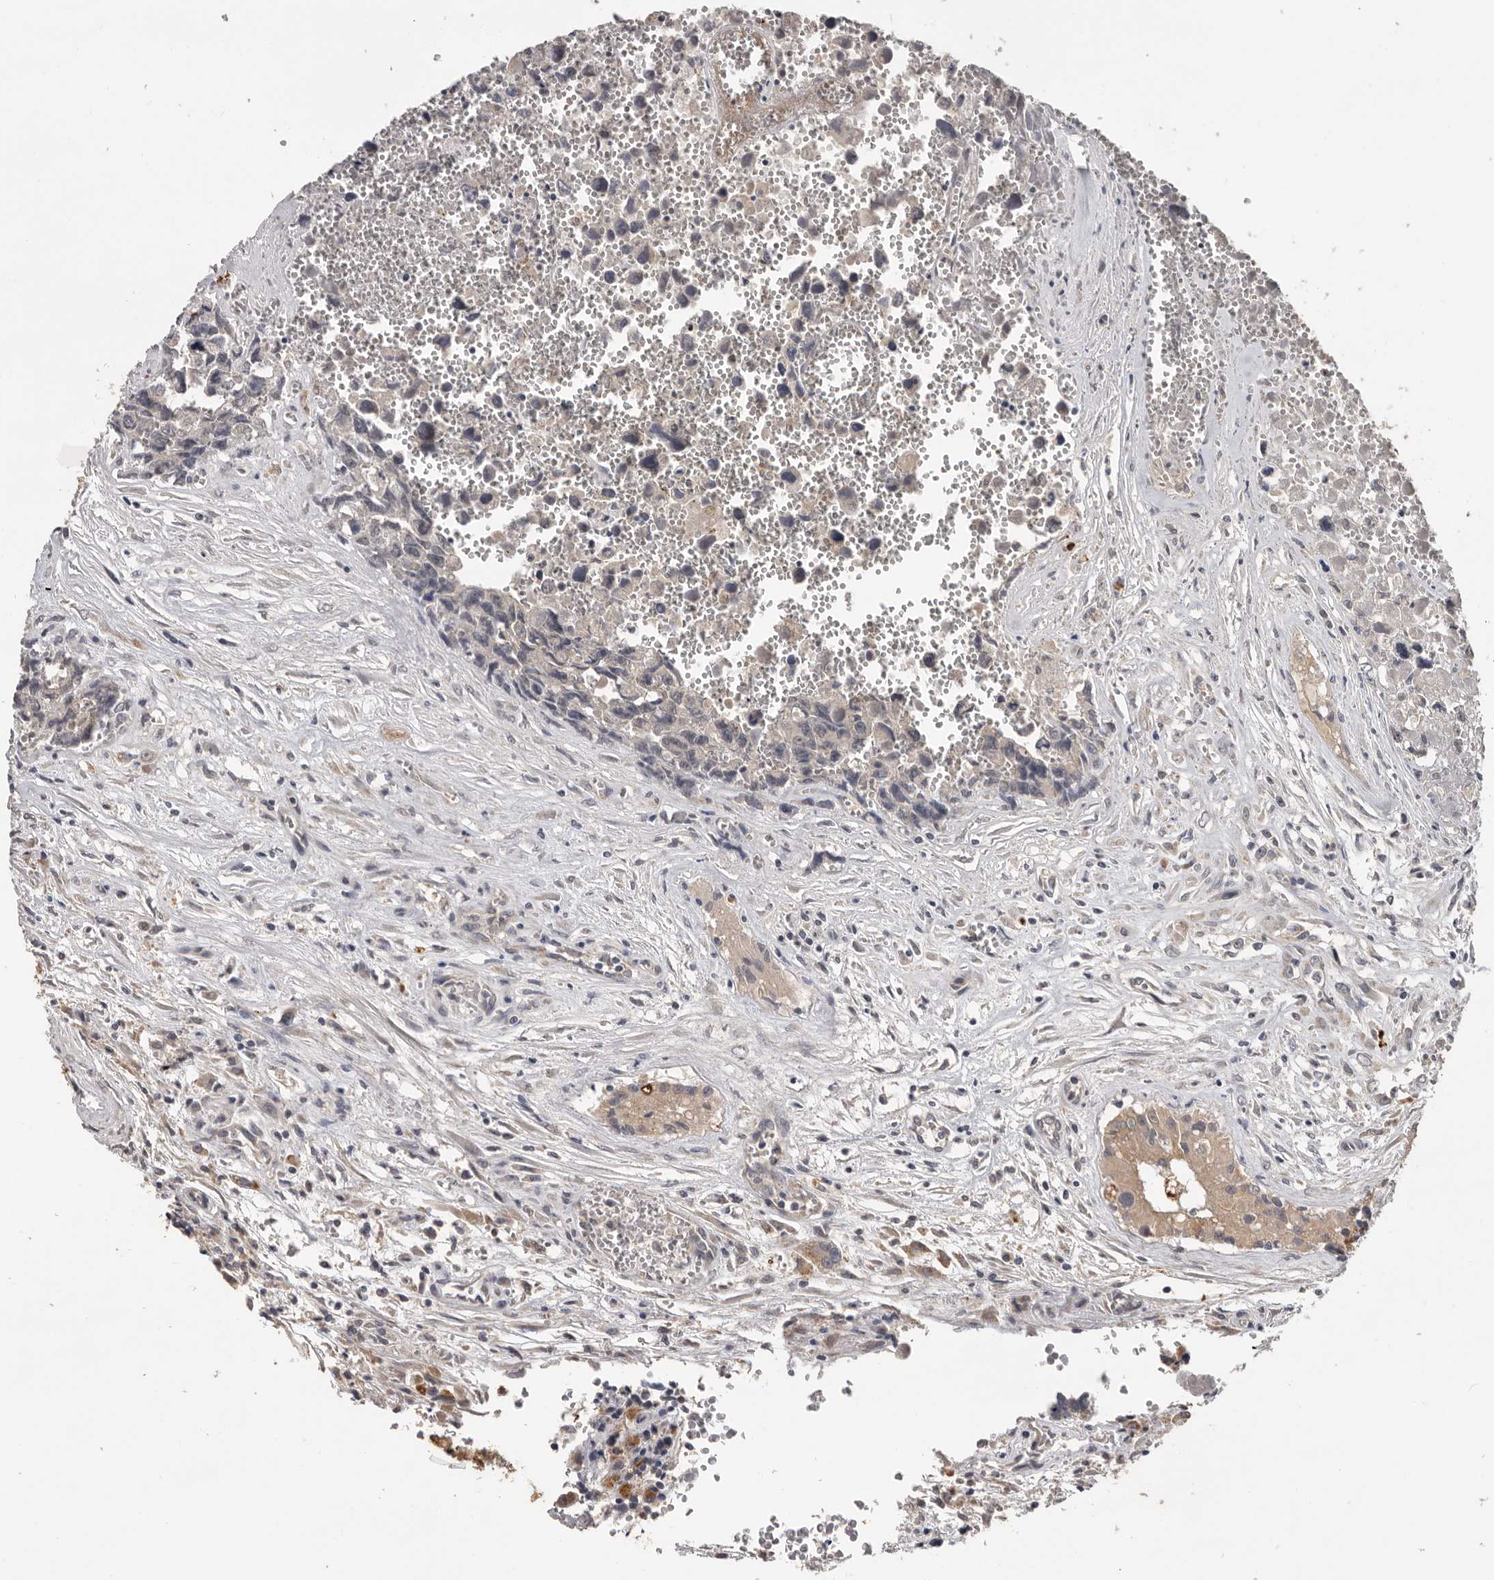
{"staining": {"intensity": "negative", "quantity": "none", "location": "none"}, "tissue": "testis cancer", "cell_type": "Tumor cells", "image_type": "cancer", "snomed": [{"axis": "morphology", "description": "Carcinoma, Embryonal, NOS"}, {"axis": "topography", "description": "Testis"}], "caption": "This is a image of immunohistochemistry (IHC) staining of embryonal carcinoma (testis), which shows no expression in tumor cells.", "gene": "MTF1", "patient": {"sex": "male", "age": 31}}